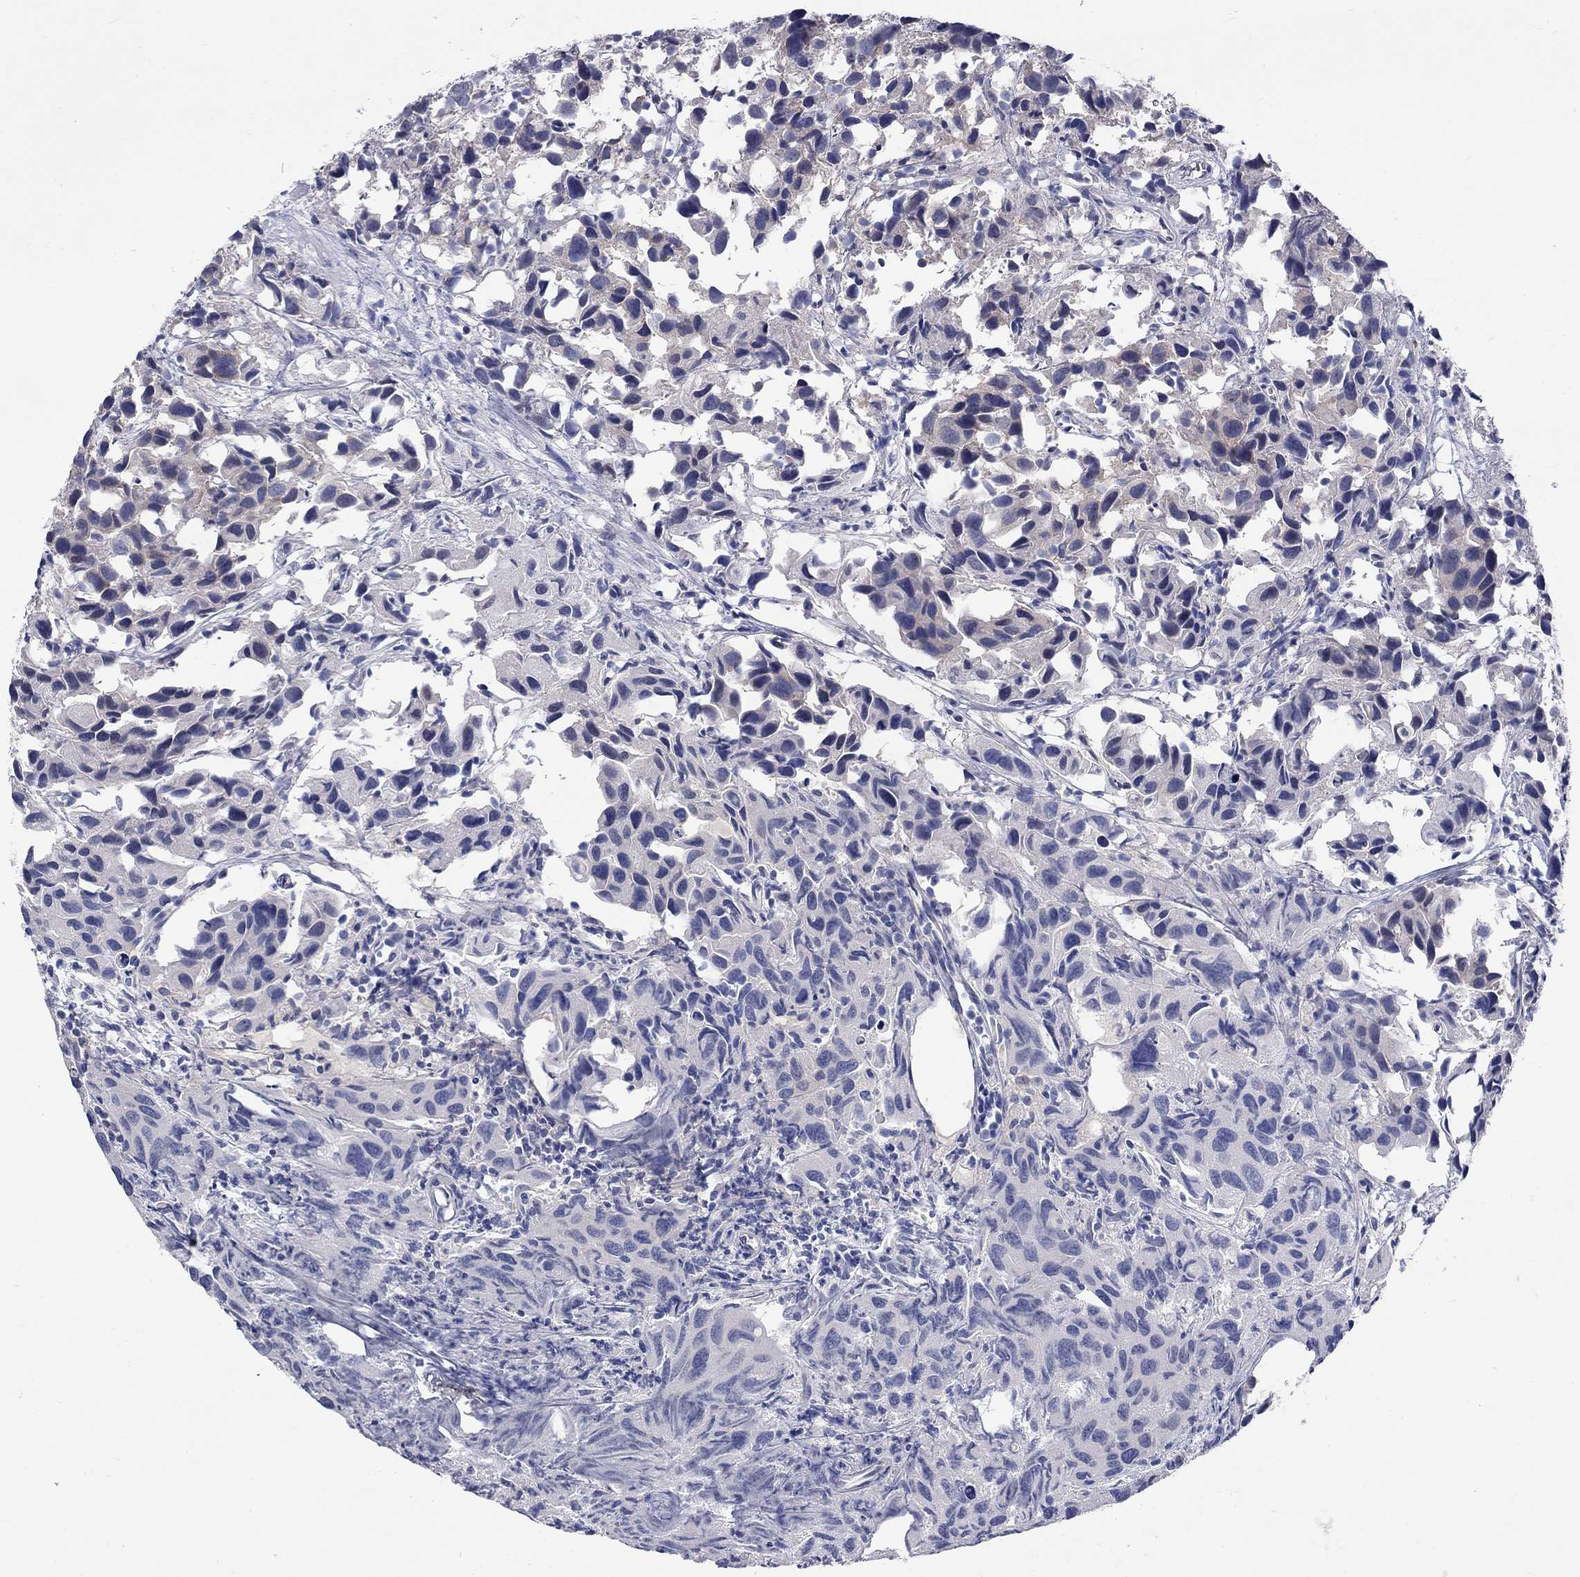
{"staining": {"intensity": "negative", "quantity": "none", "location": "none"}, "tissue": "urothelial cancer", "cell_type": "Tumor cells", "image_type": "cancer", "snomed": [{"axis": "morphology", "description": "Urothelial carcinoma, High grade"}, {"axis": "topography", "description": "Urinary bladder"}], "caption": "Tumor cells are negative for brown protein staining in urothelial carcinoma (high-grade). (Immunohistochemistry, brightfield microscopy, high magnification).", "gene": "CERS1", "patient": {"sex": "male", "age": 79}}